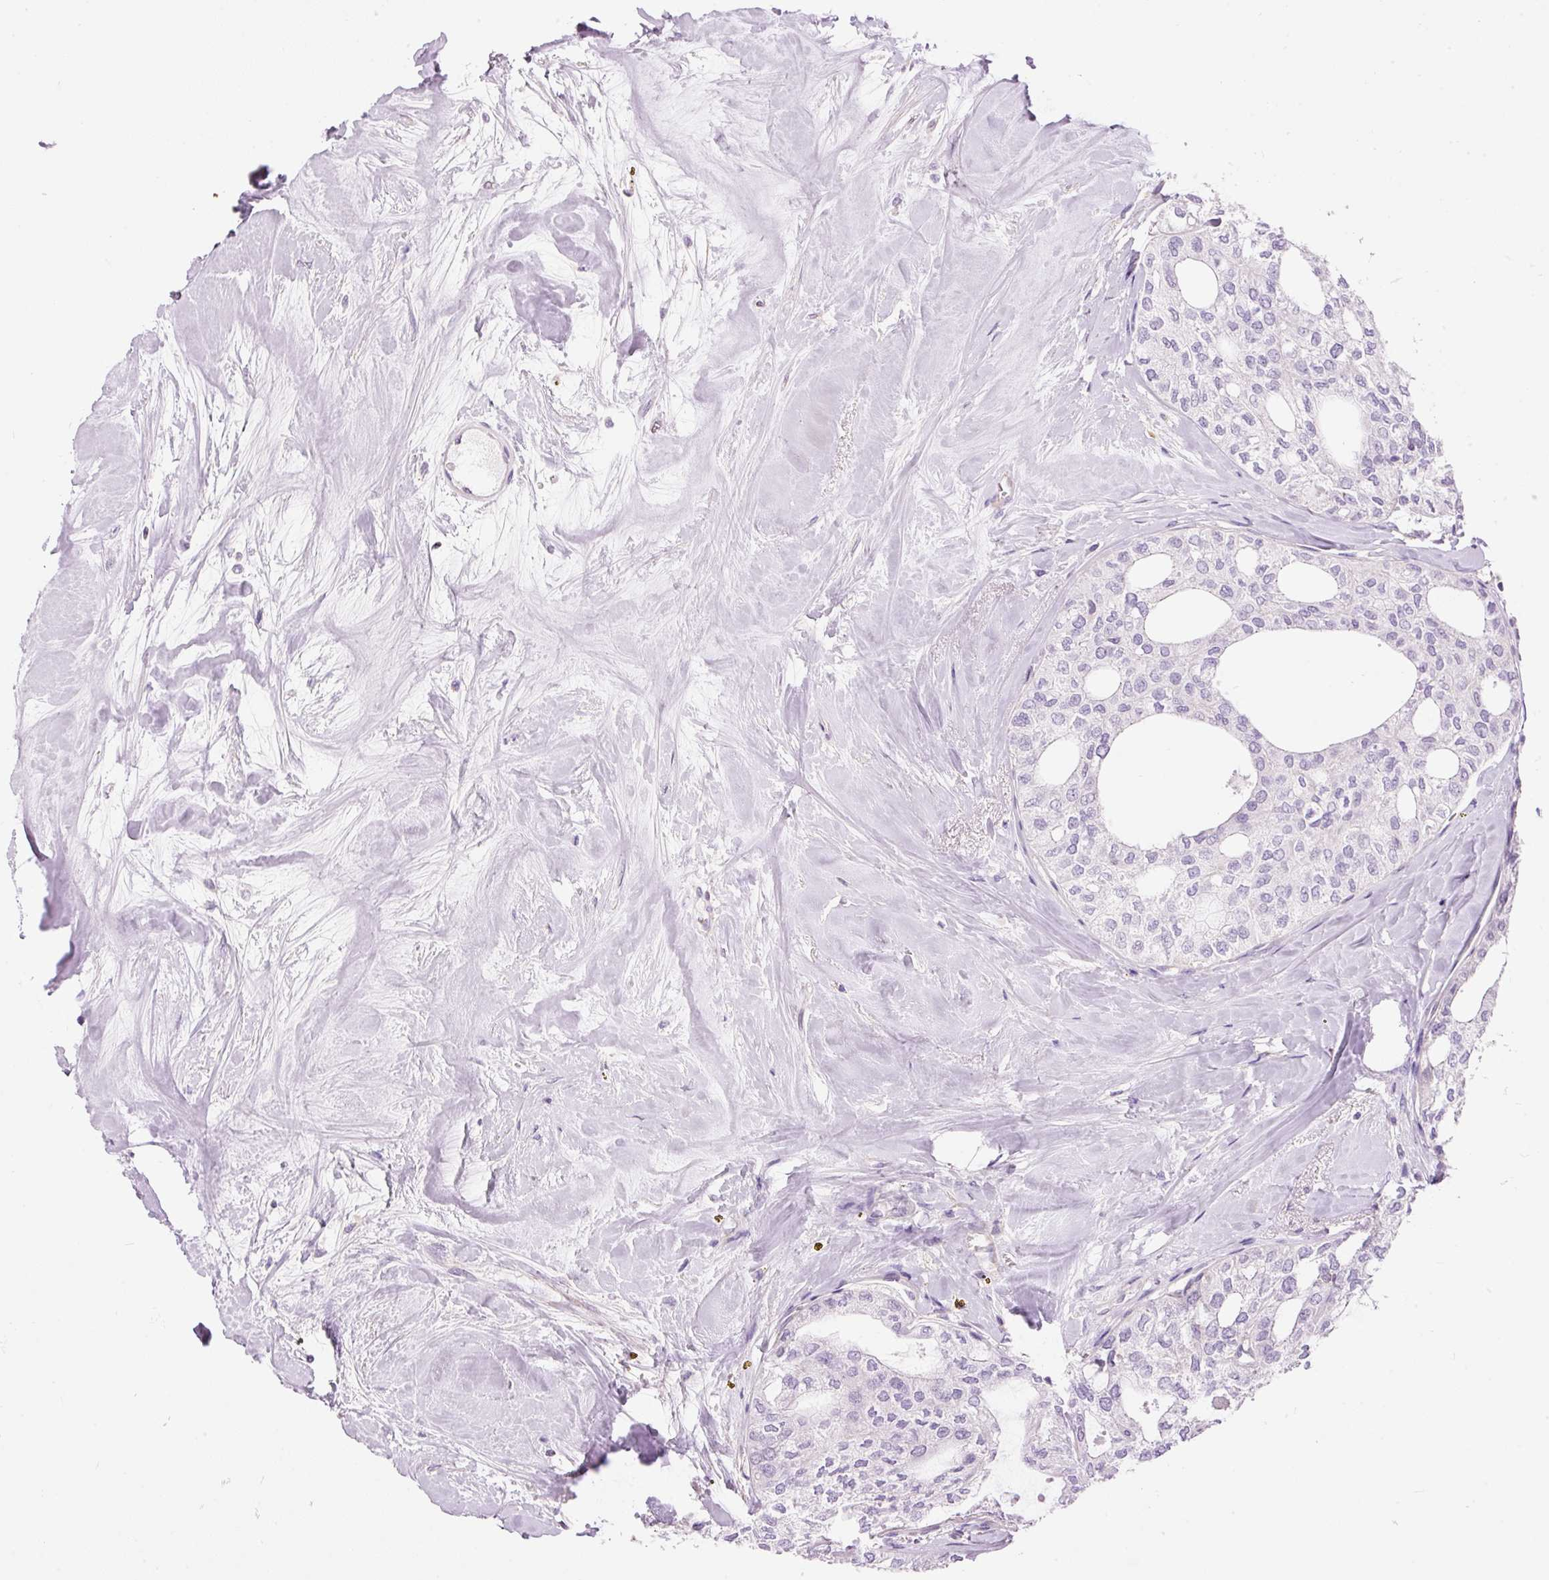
{"staining": {"intensity": "negative", "quantity": "none", "location": "none"}, "tissue": "thyroid cancer", "cell_type": "Tumor cells", "image_type": "cancer", "snomed": [{"axis": "morphology", "description": "Follicular adenoma carcinoma, NOS"}, {"axis": "topography", "description": "Thyroid gland"}], "caption": "A high-resolution histopathology image shows immunohistochemistry (IHC) staining of thyroid cancer (follicular adenoma carcinoma), which demonstrates no significant positivity in tumor cells.", "gene": "DOK6", "patient": {"sex": "male", "age": 75}}